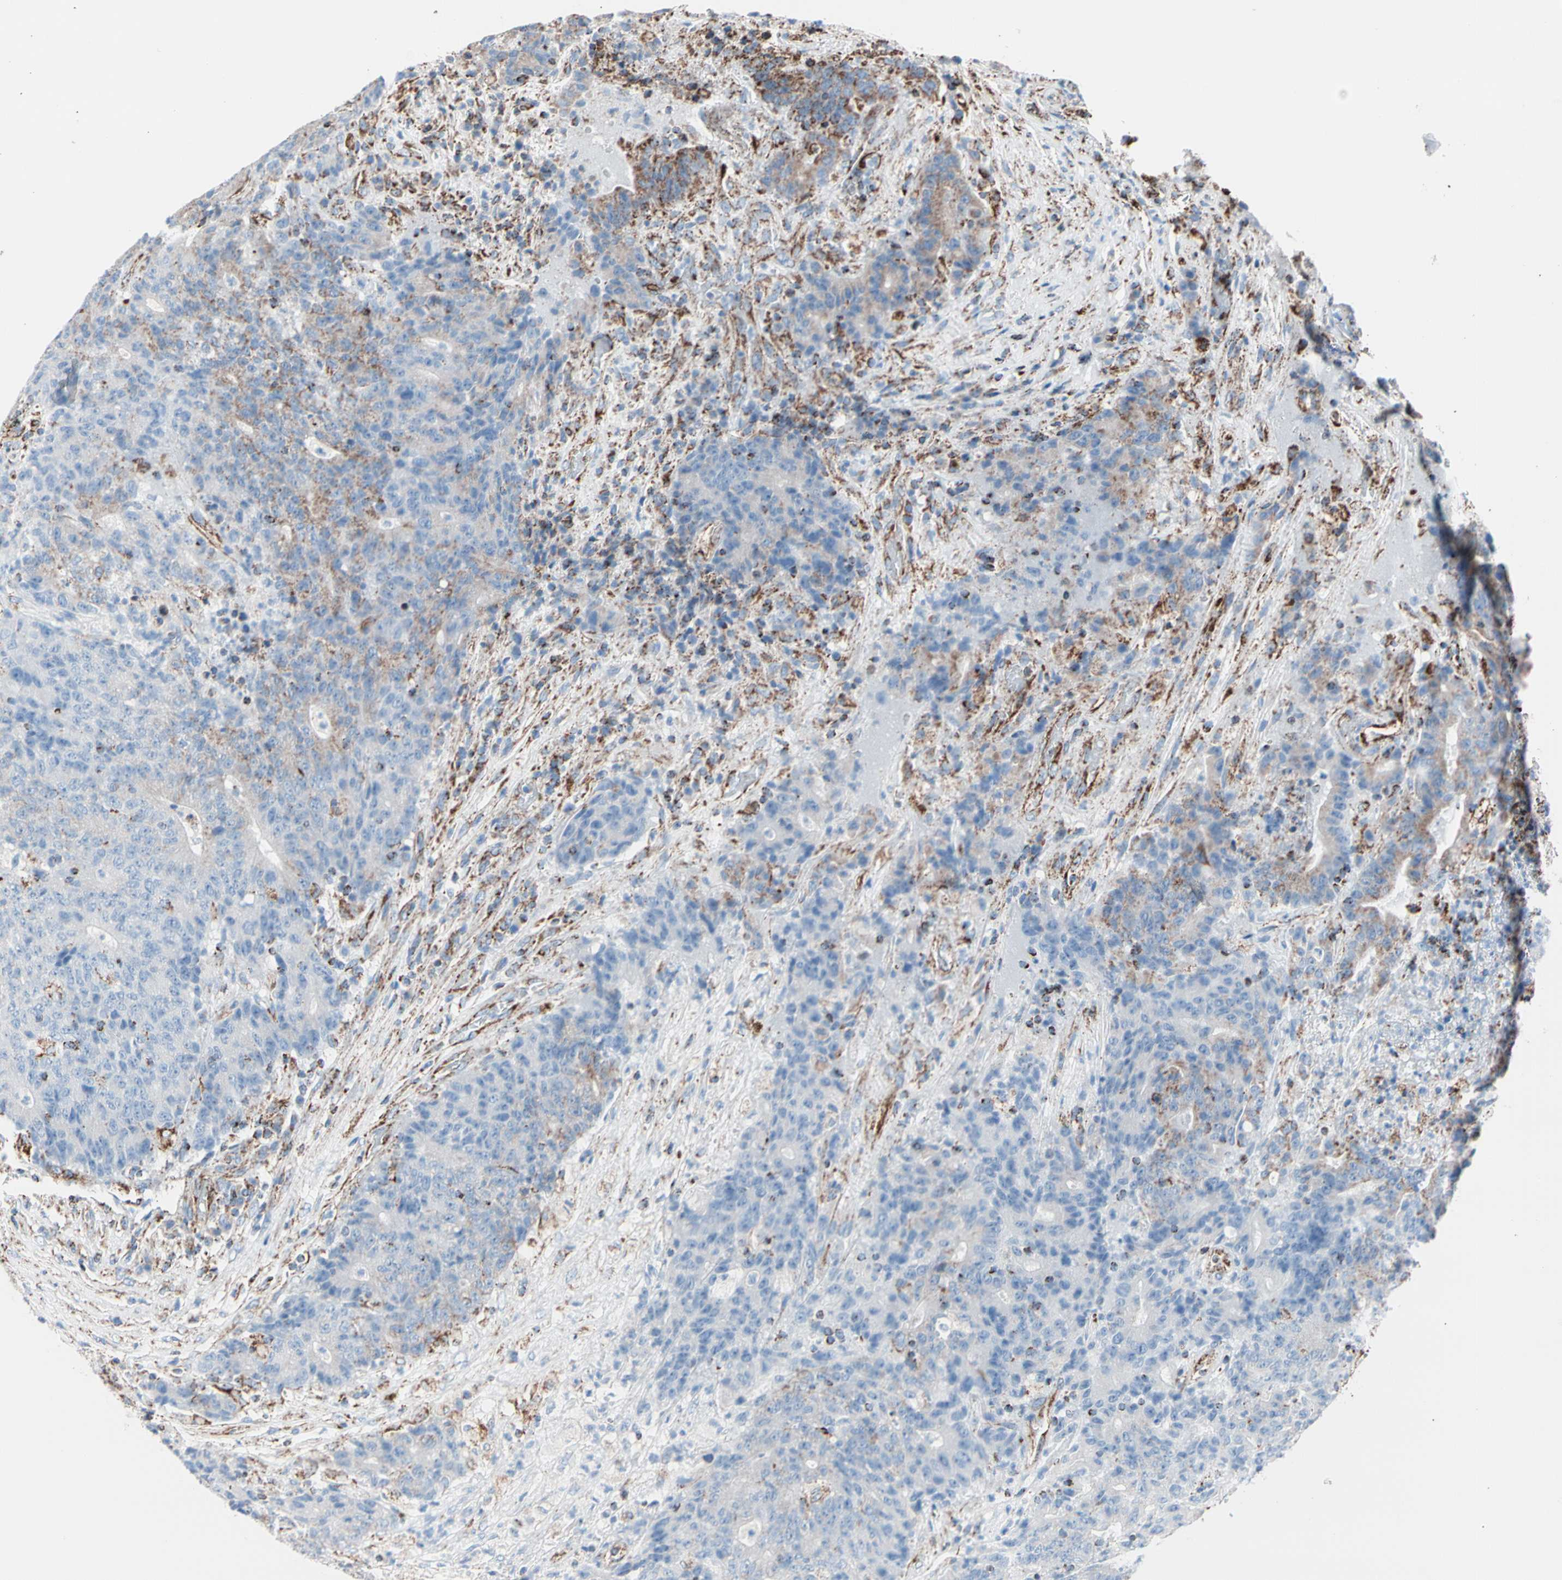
{"staining": {"intensity": "moderate", "quantity": "<25%", "location": "cytoplasmic/membranous"}, "tissue": "colorectal cancer", "cell_type": "Tumor cells", "image_type": "cancer", "snomed": [{"axis": "morphology", "description": "Normal tissue, NOS"}, {"axis": "morphology", "description": "Adenocarcinoma, NOS"}, {"axis": "topography", "description": "Colon"}], "caption": "A brown stain labels moderate cytoplasmic/membranous expression of a protein in colorectal cancer tumor cells.", "gene": "HK1", "patient": {"sex": "female", "age": 75}}